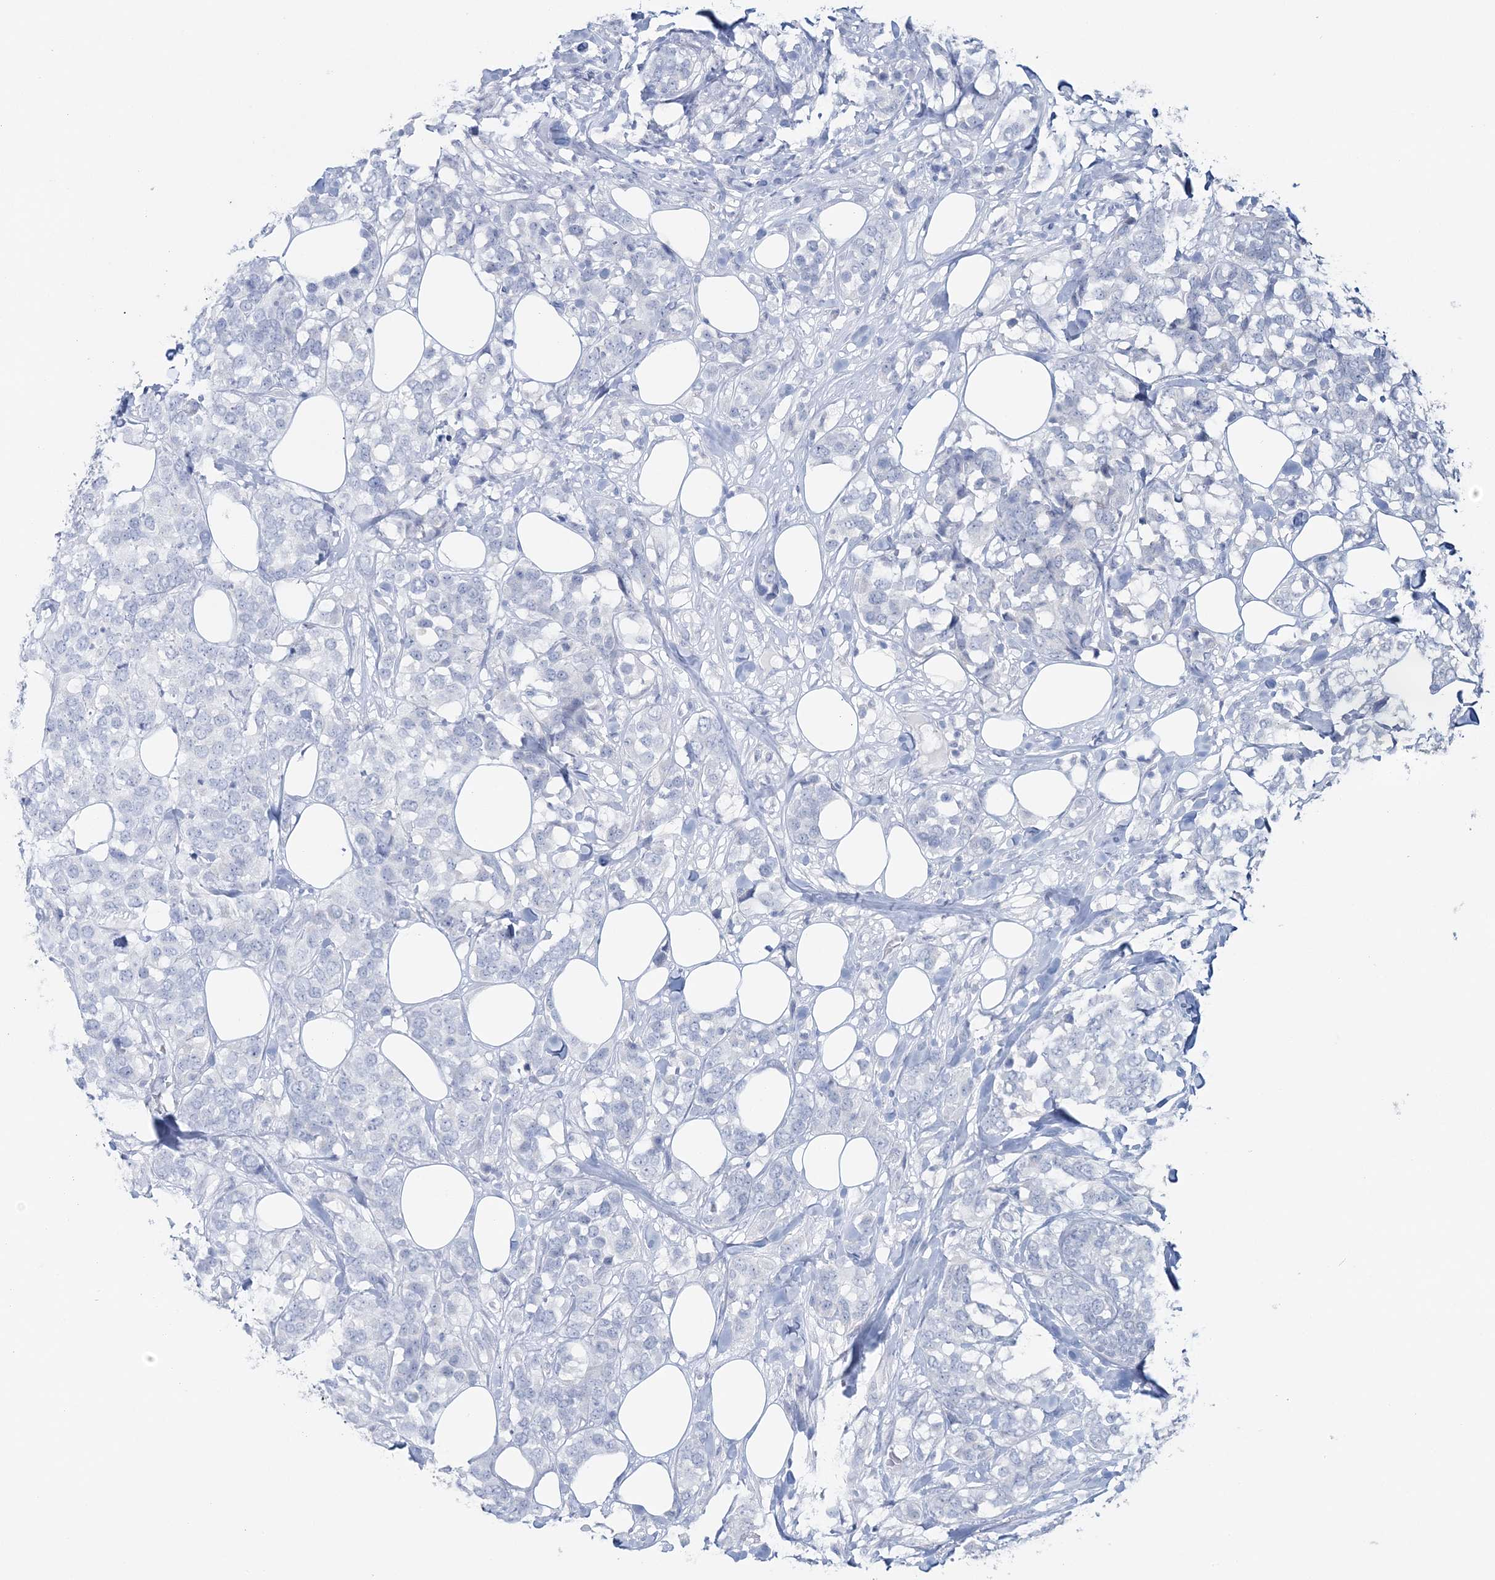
{"staining": {"intensity": "negative", "quantity": "none", "location": "none"}, "tissue": "breast cancer", "cell_type": "Tumor cells", "image_type": "cancer", "snomed": [{"axis": "morphology", "description": "Lobular carcinoma"}, {"axis": "topography", "description": "Breast"}], "caption": "High power microscopy histopathology image of an immunohistochemistry (IHC) image of lobular carcinoma (breast), revealing no significant positivity in tumor cells. (Stains: DAB immunohistochemistry (IHC) with hematoxylin counter stain, Microscopy: brightfield microscopy at high magnification).", "gene": "CYP3A4", "patient": {"sex": "female", "age": 59}}